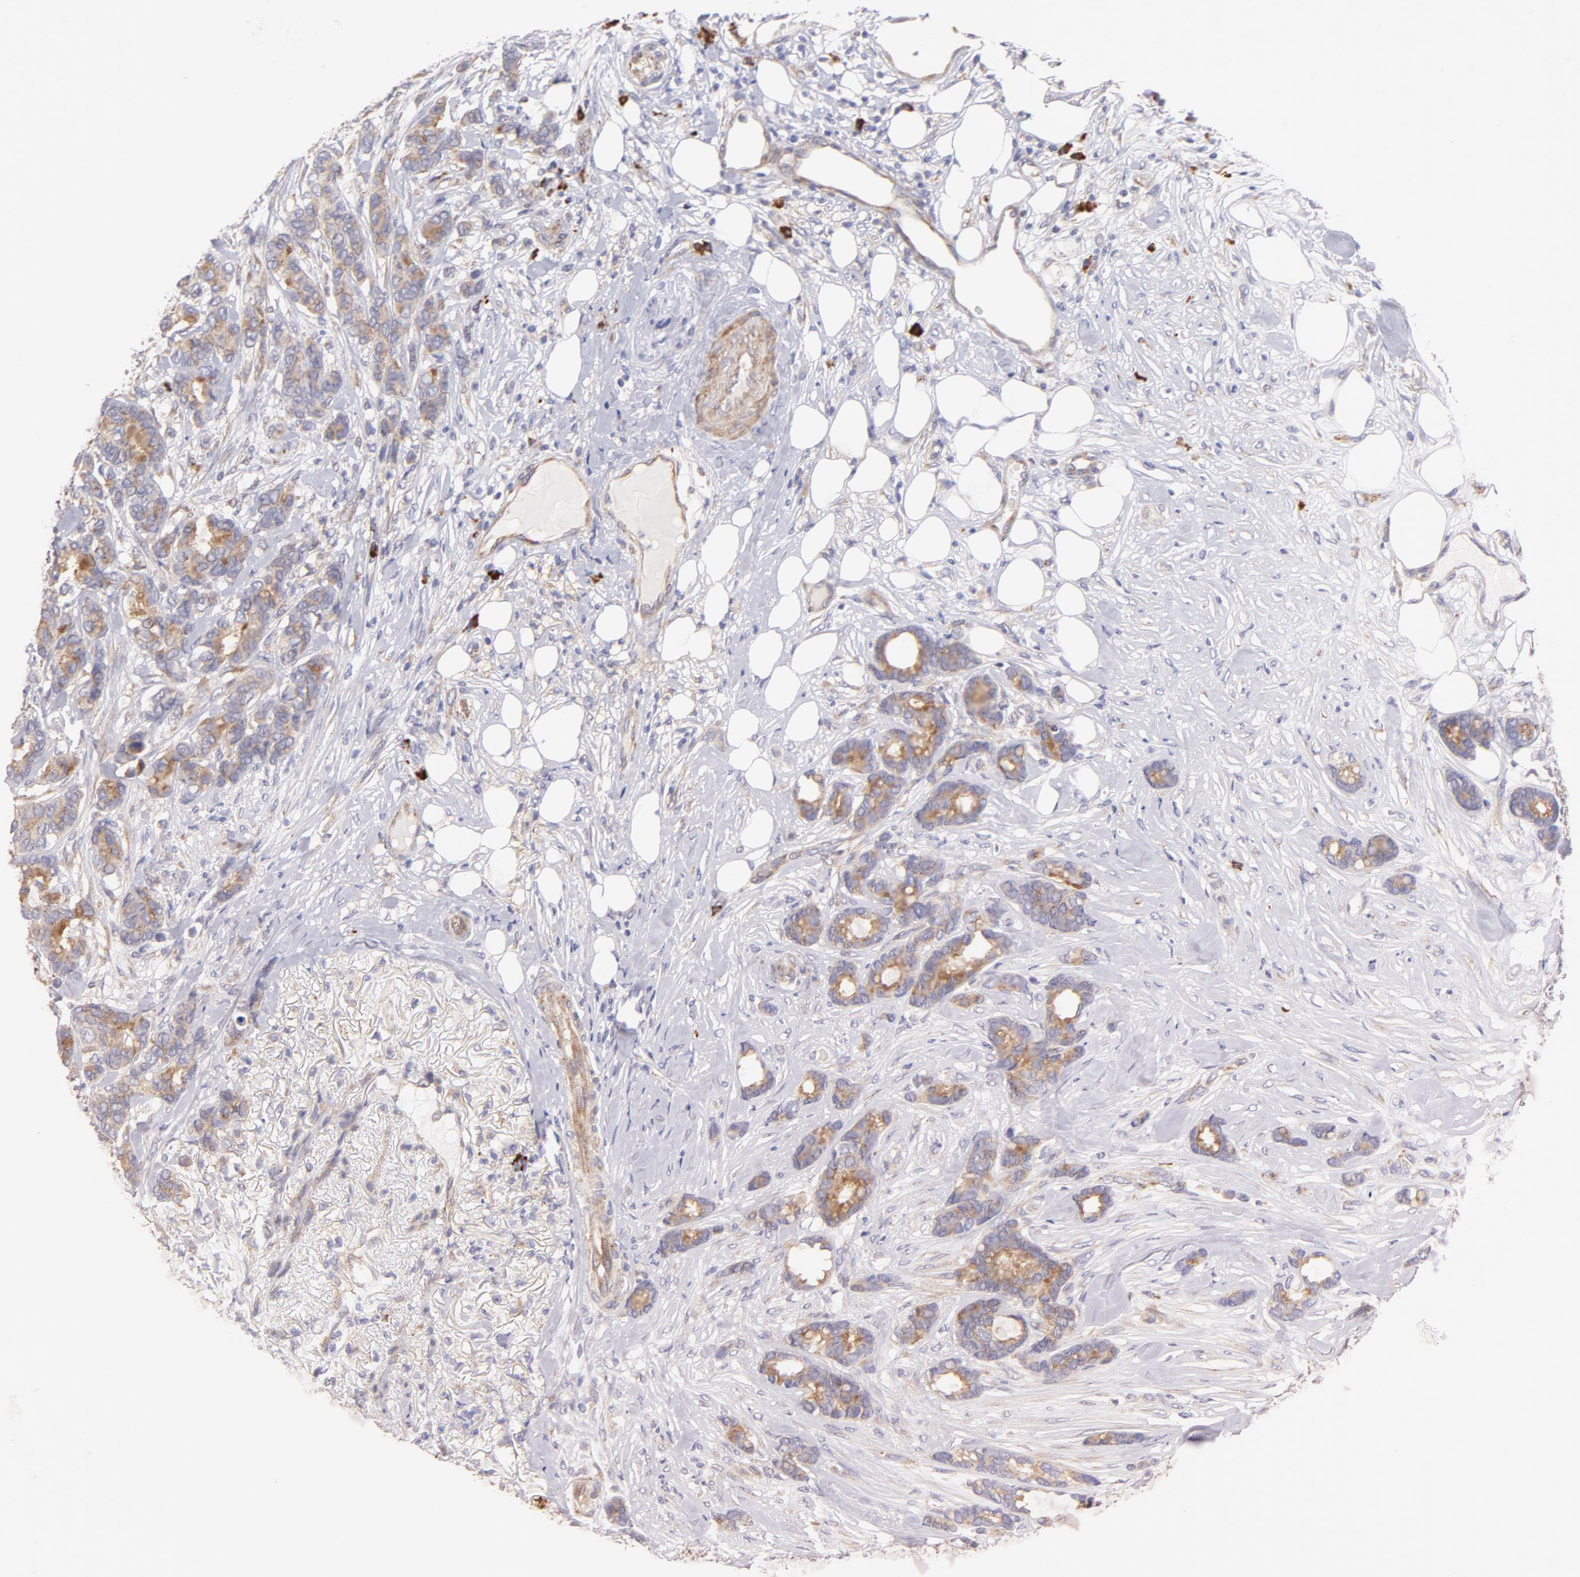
{"staining": {"intensity": "moderate", "quantity": ">75%", "location": "cytoplasmic/membranous"}, "tissue": "breast cancer", "cell_type": "Tumor cells", "image_type": "cancer", "snomed": [{"axis": "morphology", "description": "Duct carcinoma"}, {"axis": "topography", "description": "Breast"}], "caption": "Breast cancer stained for a protein demonstrates moderate cytoplasmic/membranous positivity in tumor cells.", "gene": "RAPGEF3", "patient": {"sex": "female", "age": 87}}